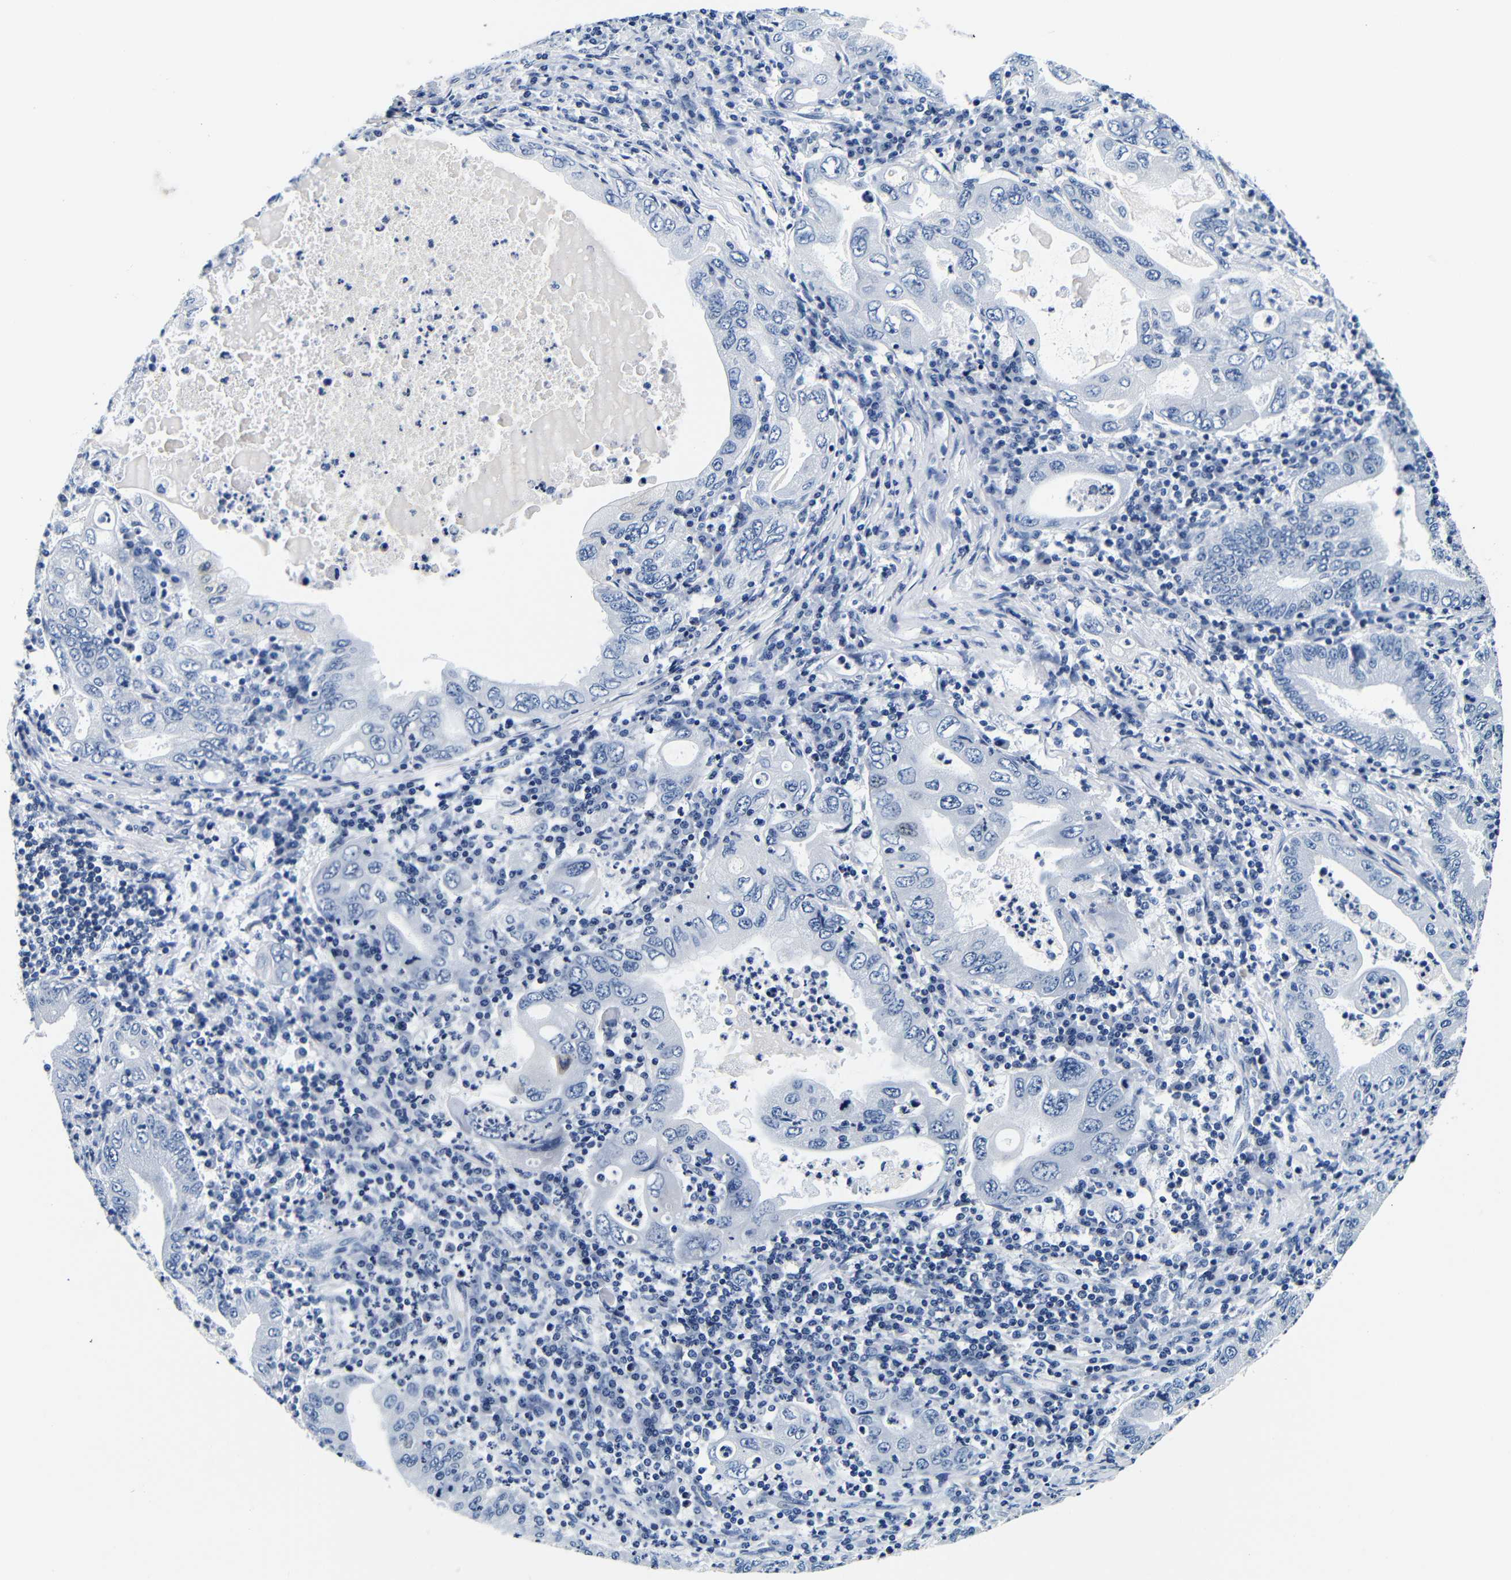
{"staining": {"intensity": "negative", "quantity": "none", "location": "none"}, "tissue": "stomach cancer", "cell_type": "Tumor cells", "image_type": "cancer", "snomed": [{"axis": "morphology", "description": "Normal tissue, NOS"}, {"axis": "morphology", "description": "Adenocarcinoma, NOS"}, {"axis": "topography", "description": "Esophagus"}, {"axis": "topography", "description": "Stomach, upper"}, {"axis": "topography", "description": "Peripheral nerve tissue"}], "caption": "The immunohistochemistry (IHC) micrograph has no significant positivity in tumor cells of stomach cancer (adenocarcinoma) tissue.", "gene": "GP1BA", "patient": {"sex": "male", "age": 62}}